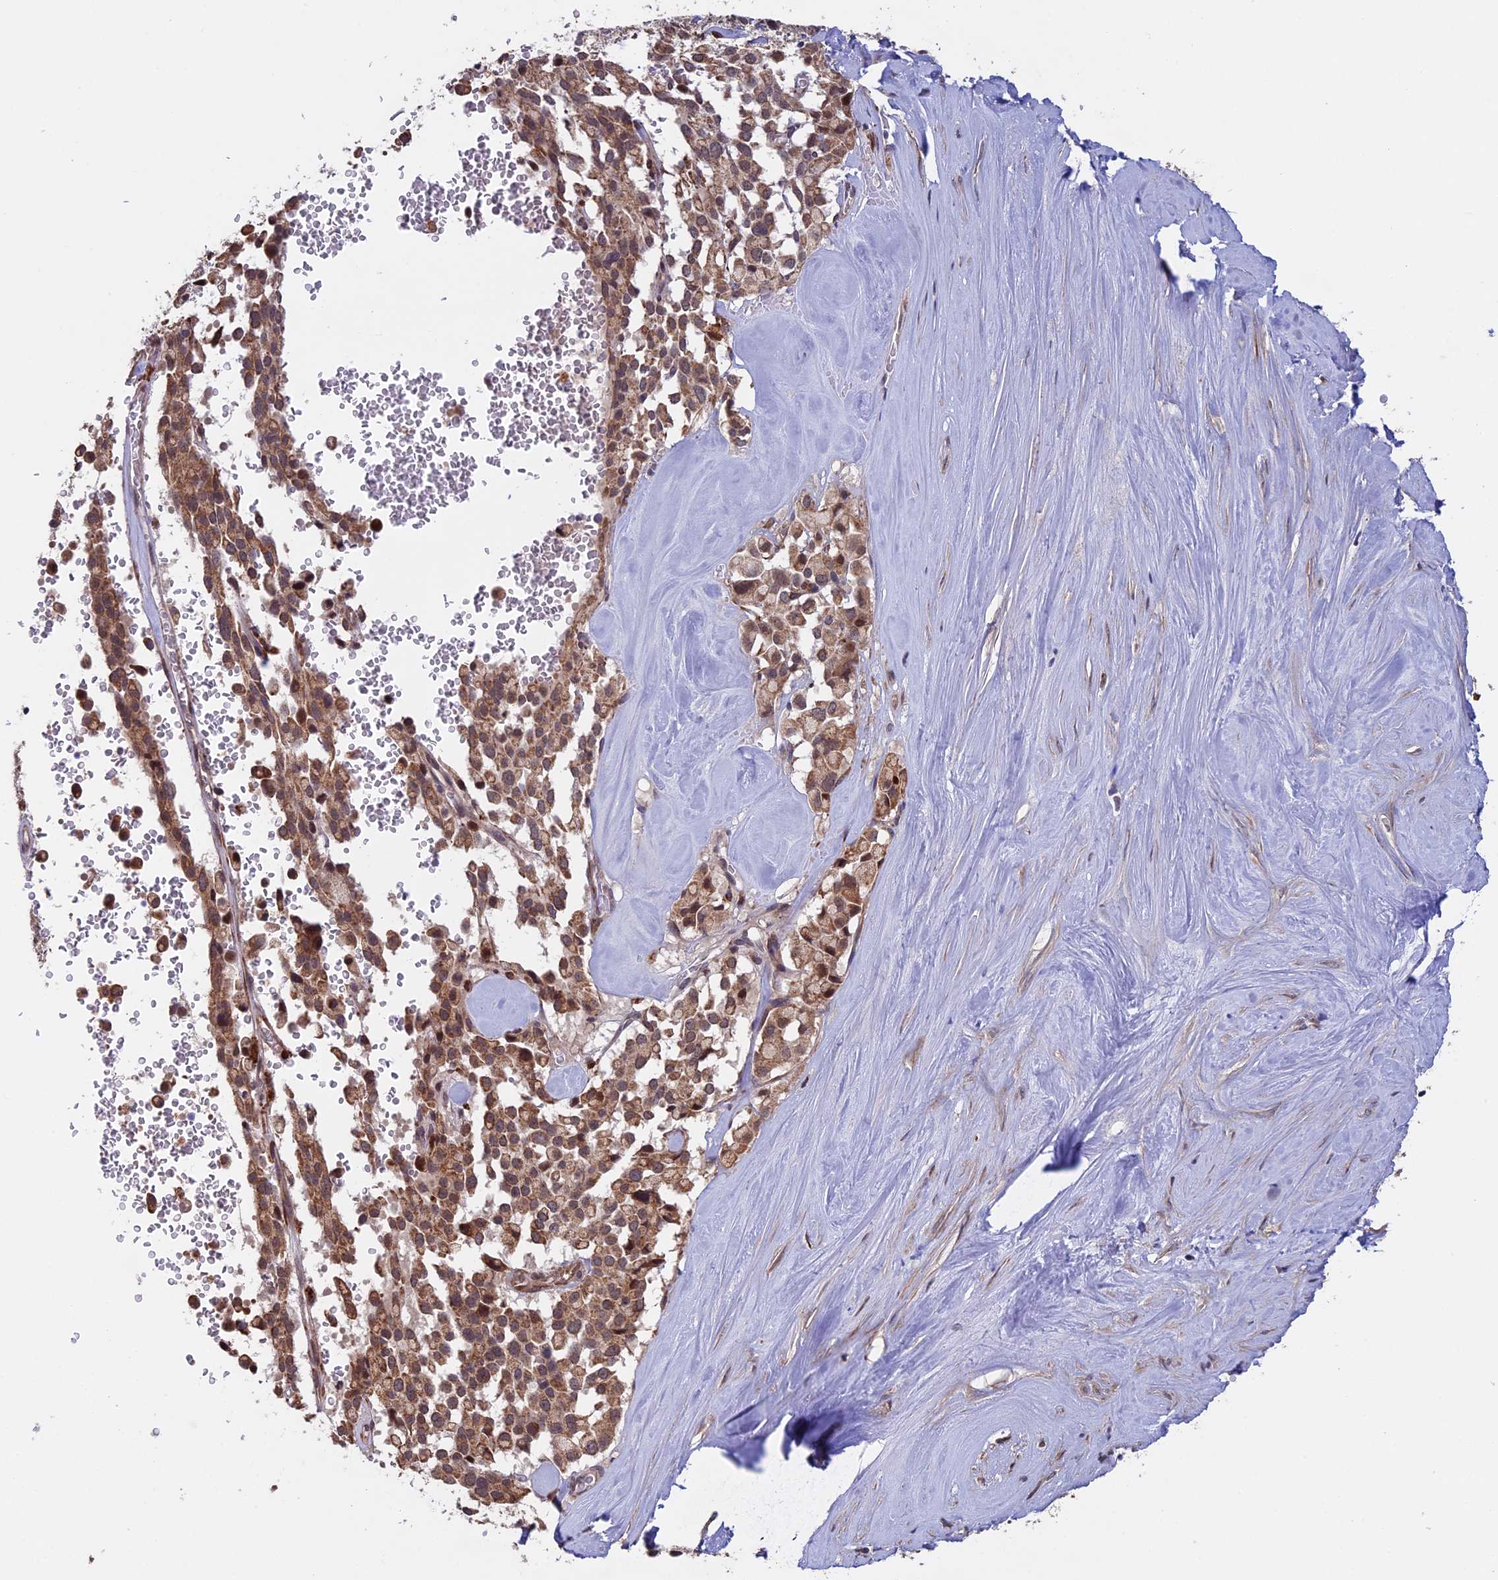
{"staining": {"intensity": "moderate", "quantity": ">75%", "location": "cytoplasmic/membranous"}, "tissue": "pancreatic cancer", "cell_type": "Tumor cells", "image_type": "cancer", "snomed": [{"axis": "morphology", "description": "Adenocarcinoma, NOS"}, {"axis": "topography", "description": "Pancreas"}], "caption": "IHC micrograph of neoplastic tissue: pancreatic adenocarcinoma stained using IHC displays medium levels of moderate protein expression localized specifically in the cytoplasmic/membranous of tumor cells, appearing as a cytoplasmic/membranous brown color.", "gene": "RNF17", "patient": {"sex": "male", "age": 65}}